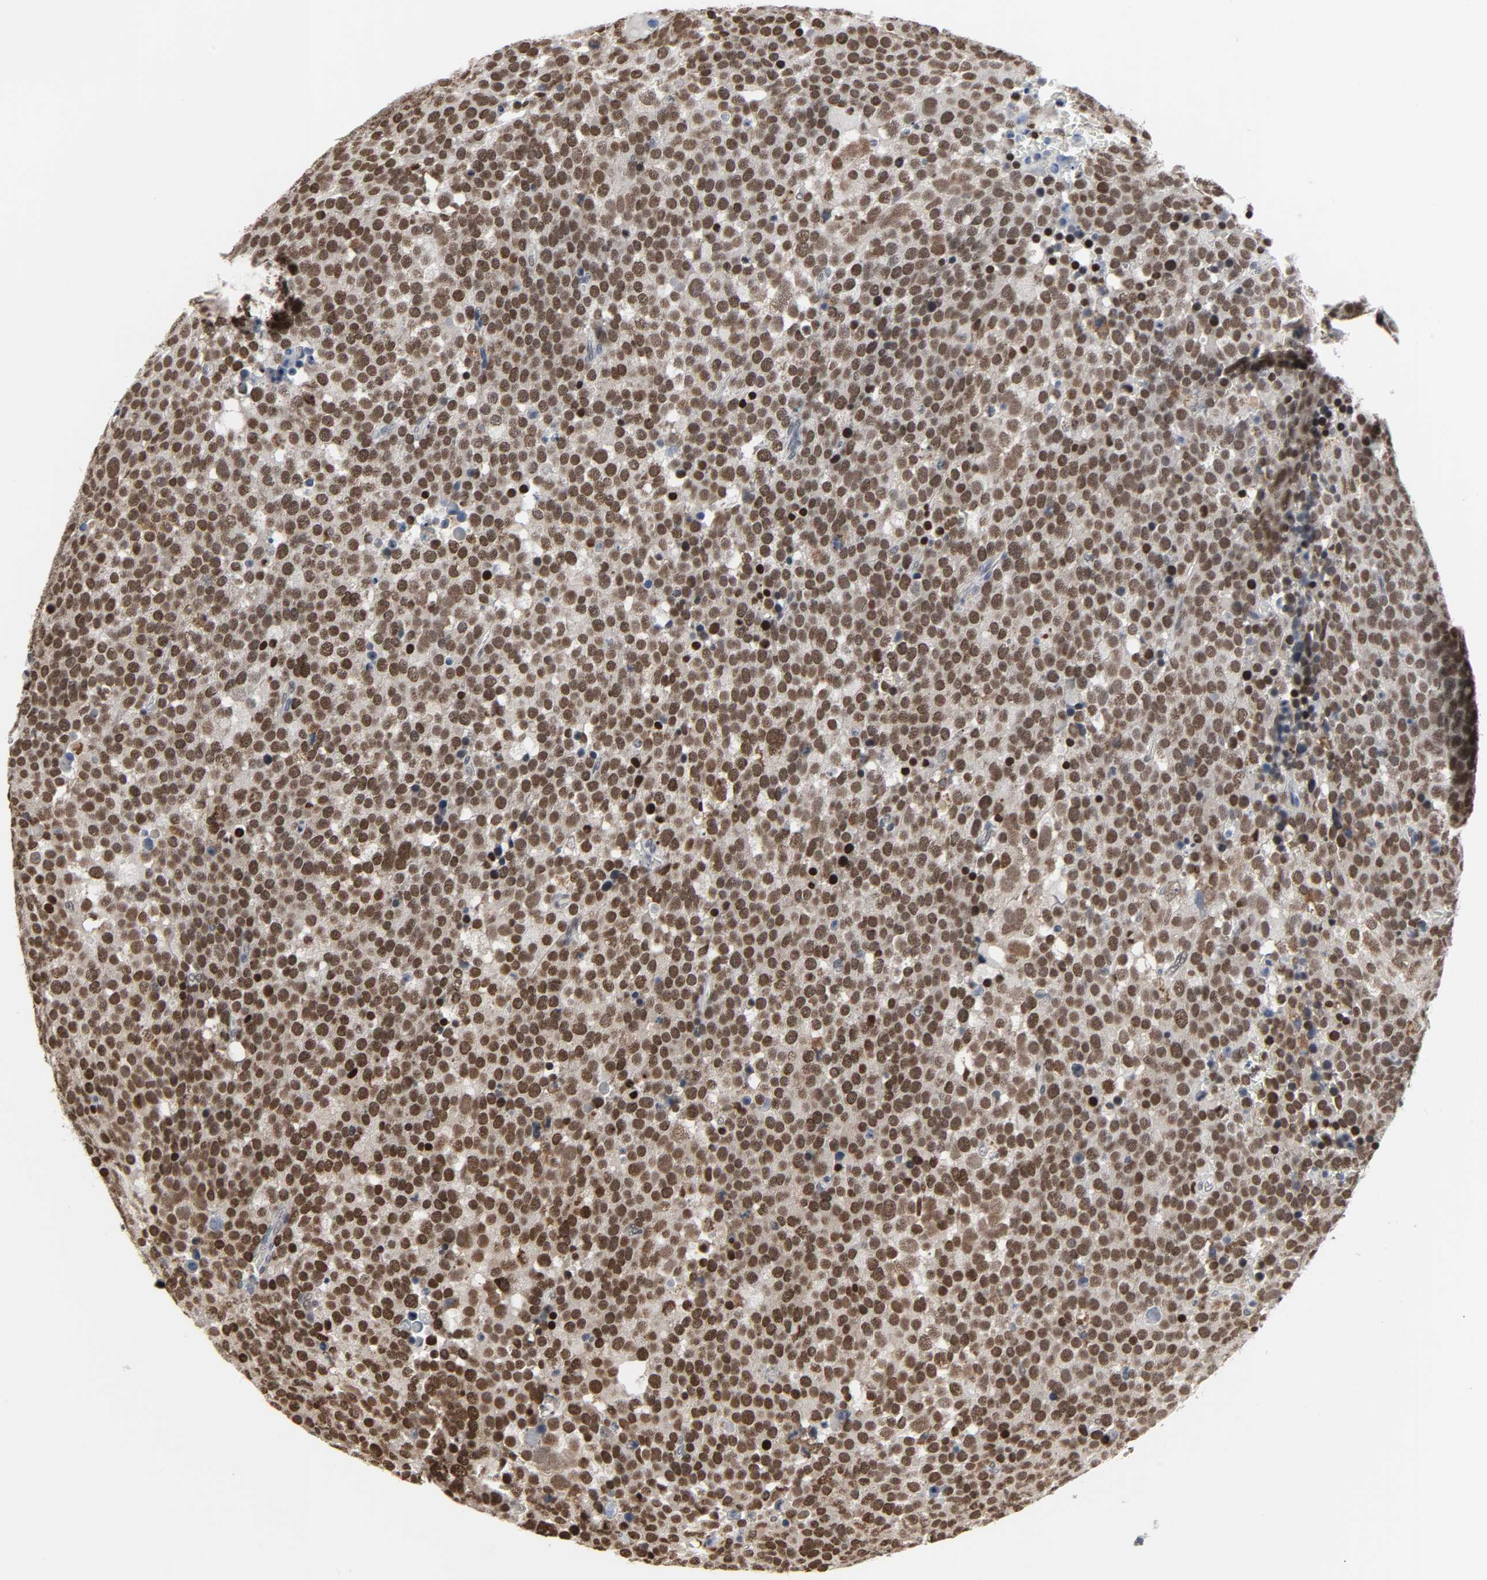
{"staining": {"intensity": "moderate", "quantity": ">75%", "location": "nuclear"}, "tissue": "testis cancer", "cell_type": "Tumor cells", "image_type": "cancer", "snomed": [{"axis": "morphology", "description": "Seminoma, NOS"}, {"axis": "topography", "description": "Testis"}], "caption": "About >75% of tumor cells in human testis cancer (seminoma) reveal moderate nuclear protein expression as visualized by brown immunohistochemical staining.", "gene": "DAZAP1", "patient": {"sex": "male", "age": 71}}